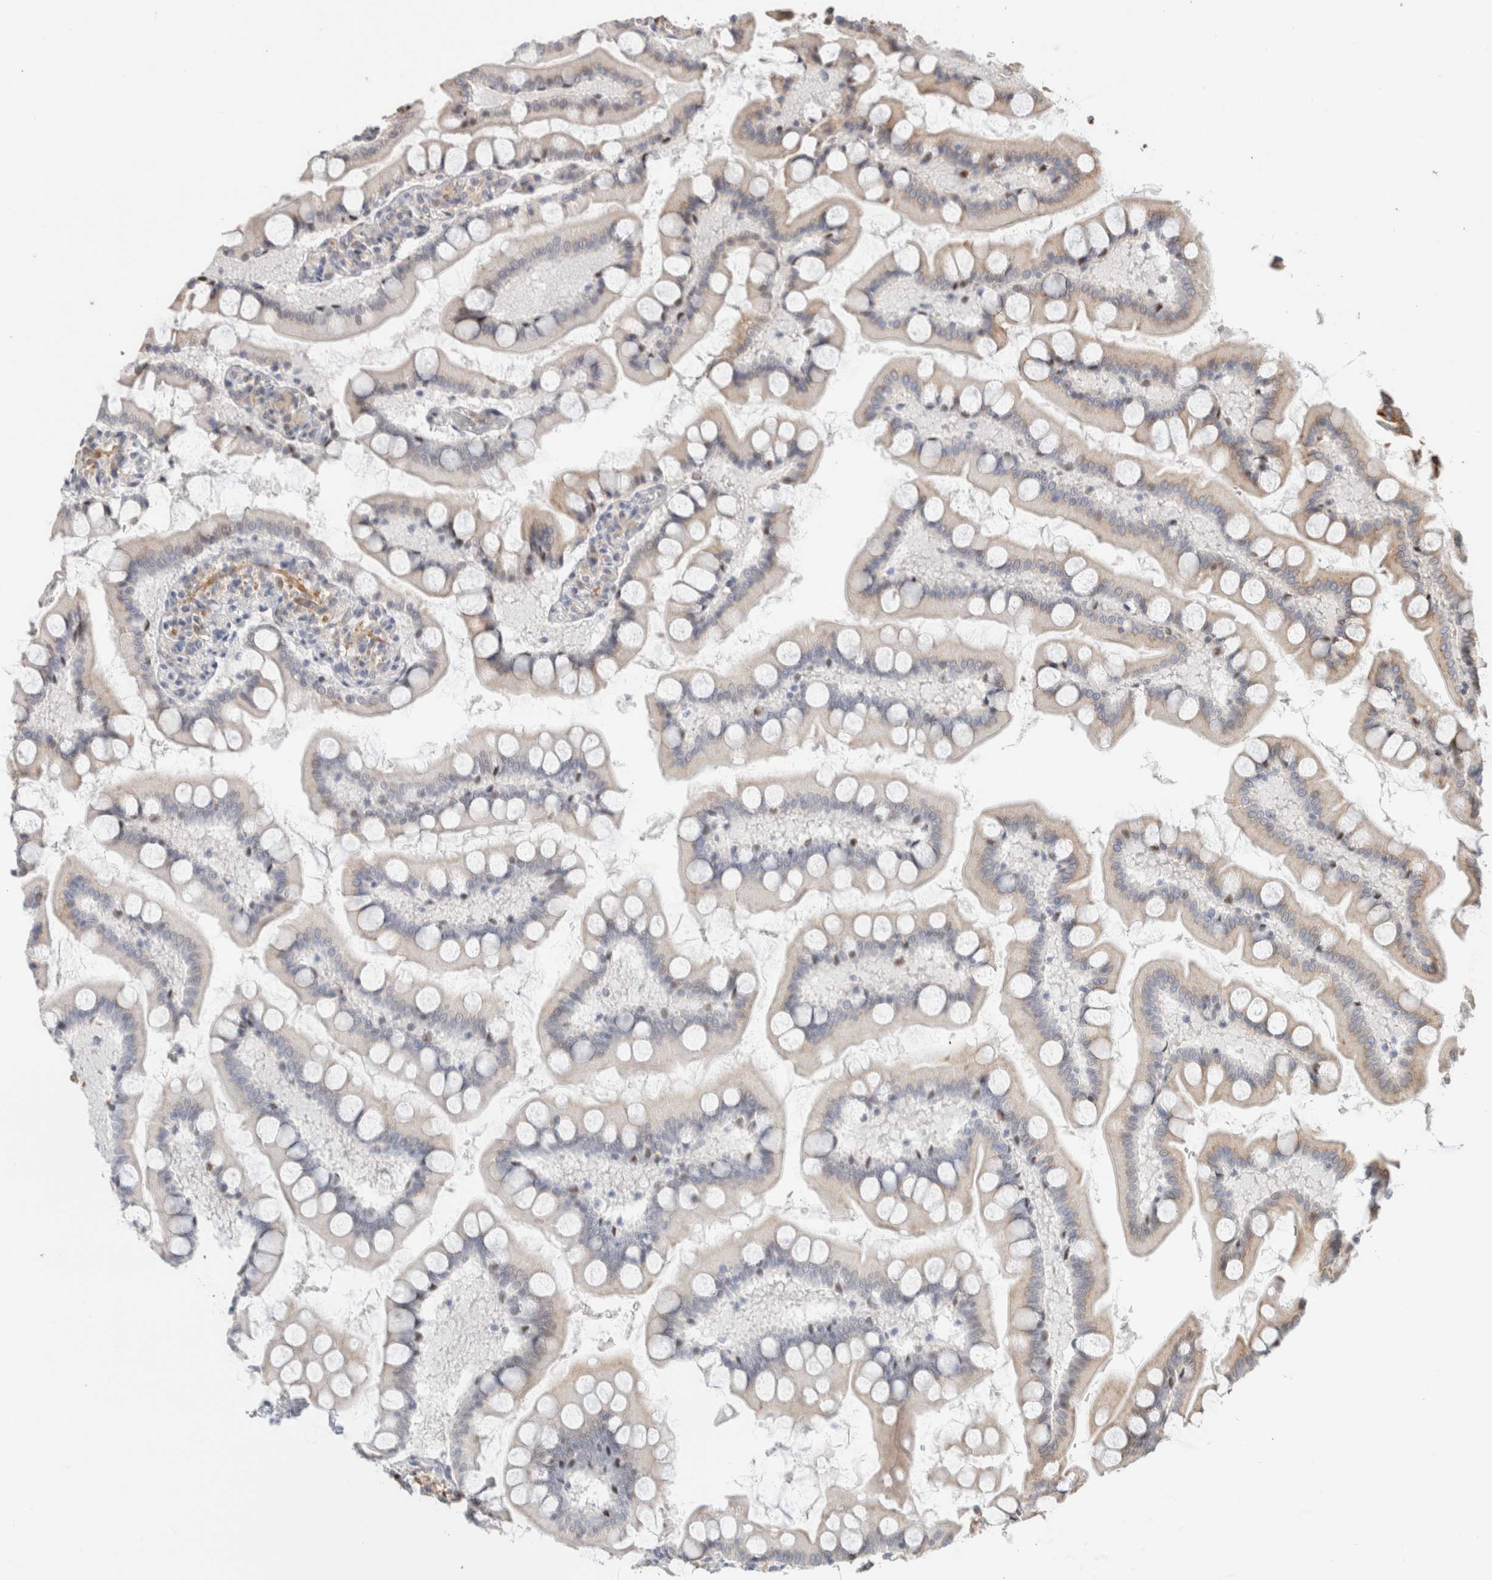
{"staining": {"intensity": "strong", "quantity": "25%-75%", "location": "nuclear"}, "tissue": "small intestine", "cell_type": "Glandular cells", "image_type": "normal", "snomed": [{"axis": "morphology", "description": "Normal tissue, NOS"}, {"axis": "topography", "description": "Small intestine"}], "caption": "Immunohistochemical staining of normal human small intestine exhibits strong nuclear protein expression in approximately 25%-75% of glandular cells.", "gene": "ID3", "patient": {"sex": "male", "age": 41}}